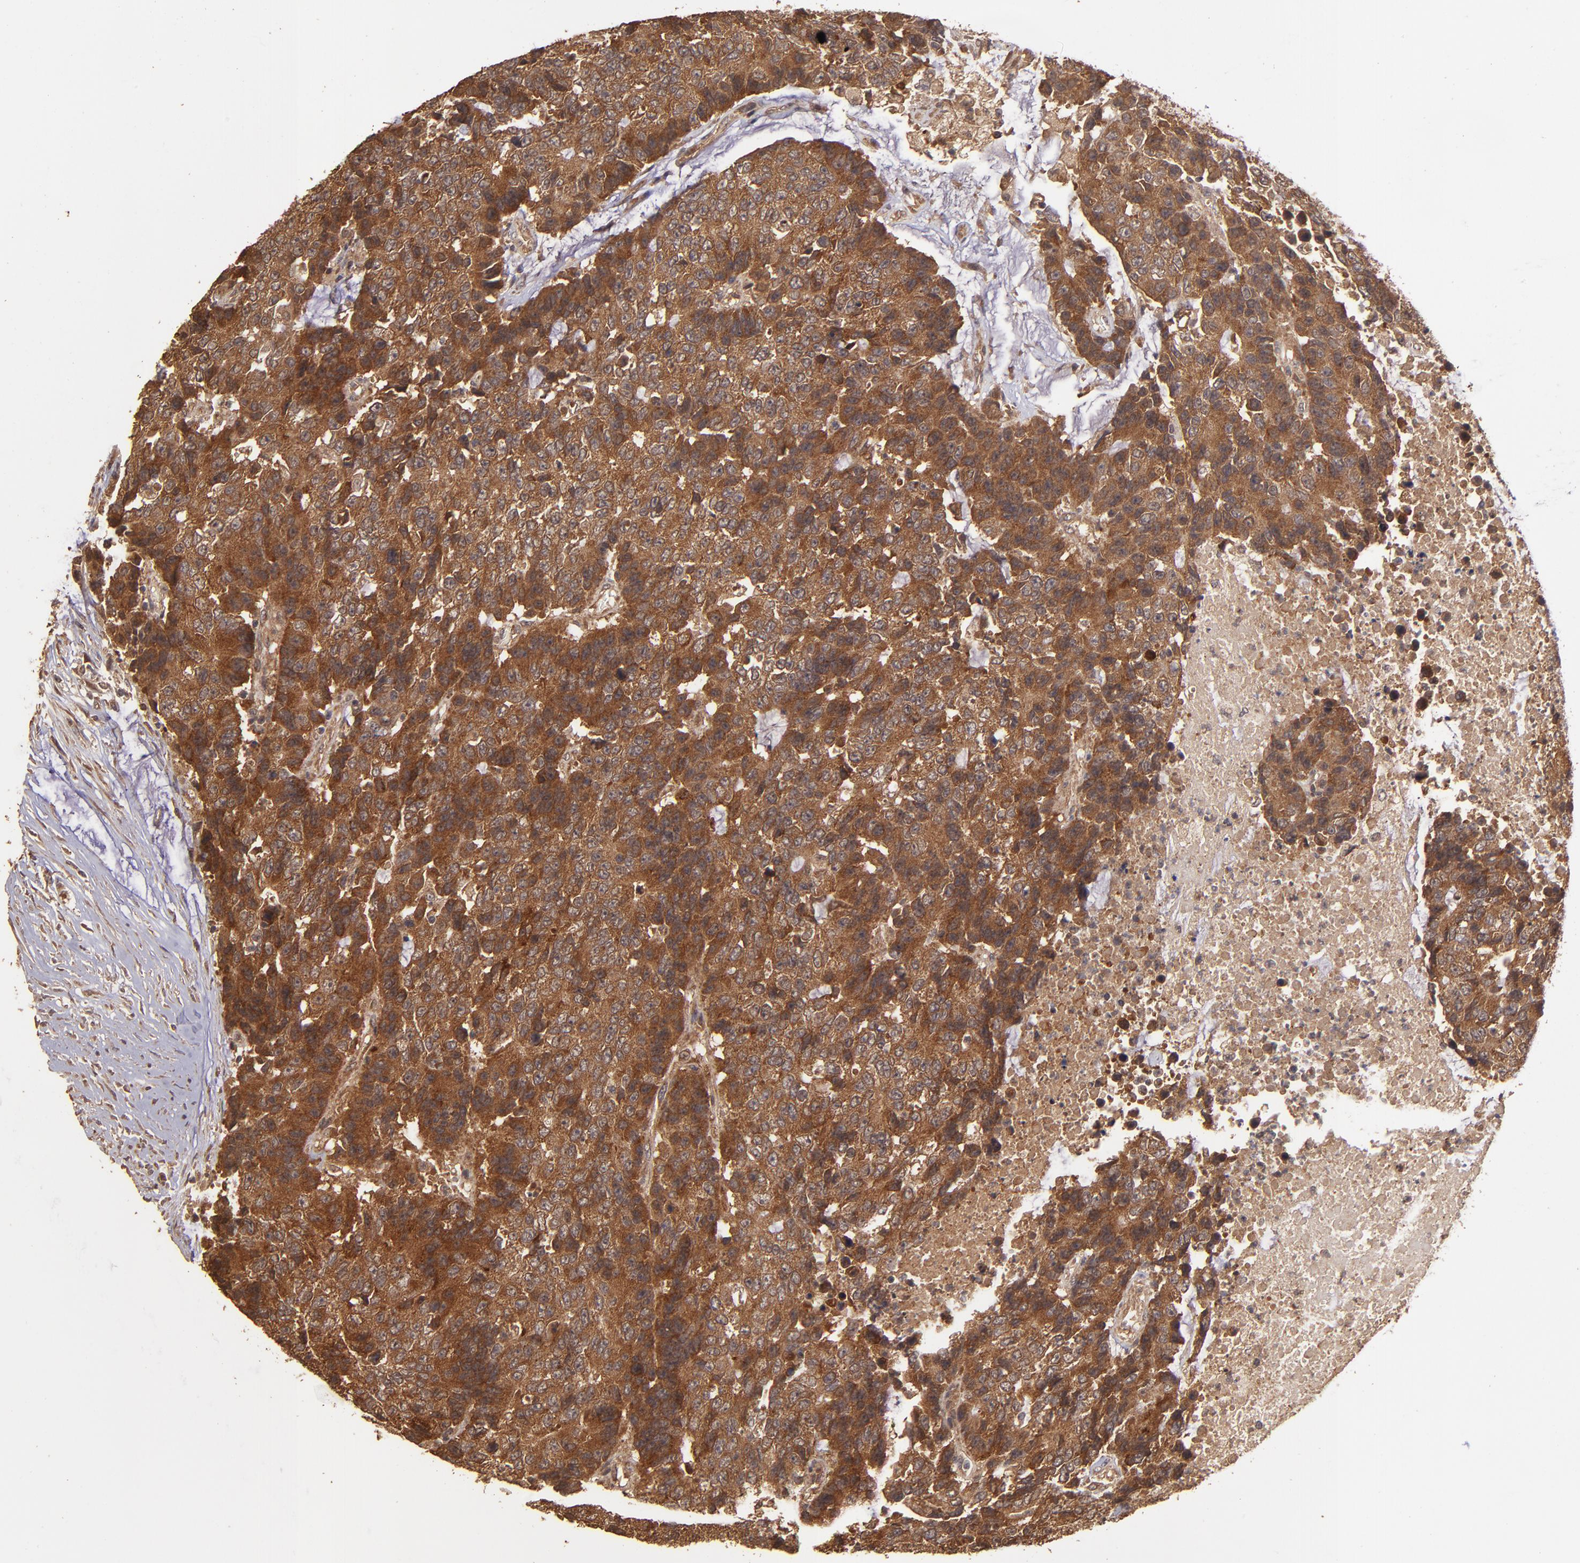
{"staining": {"intensity": "strong", "quantity": ">75%", "location": "cytoplasmic/membranous"}, "tissue": "colorectal cancer", "cell_type": "Tumor cells", "image_type": "cancer", "snomed": [{"axis": "morphology", "description": "Adenocarcinoma, NOS"}, {"axis": "topography", "description": "Colon"}], "caption": "This is an image of immunohistochemistry staining of adenocarcinoma (colorectal), which shows strong staining in the cytoplasmic/membranous of tumor cells.", "gene": "TXNDC16", "patient": {"sex": "female", "age": 86}}